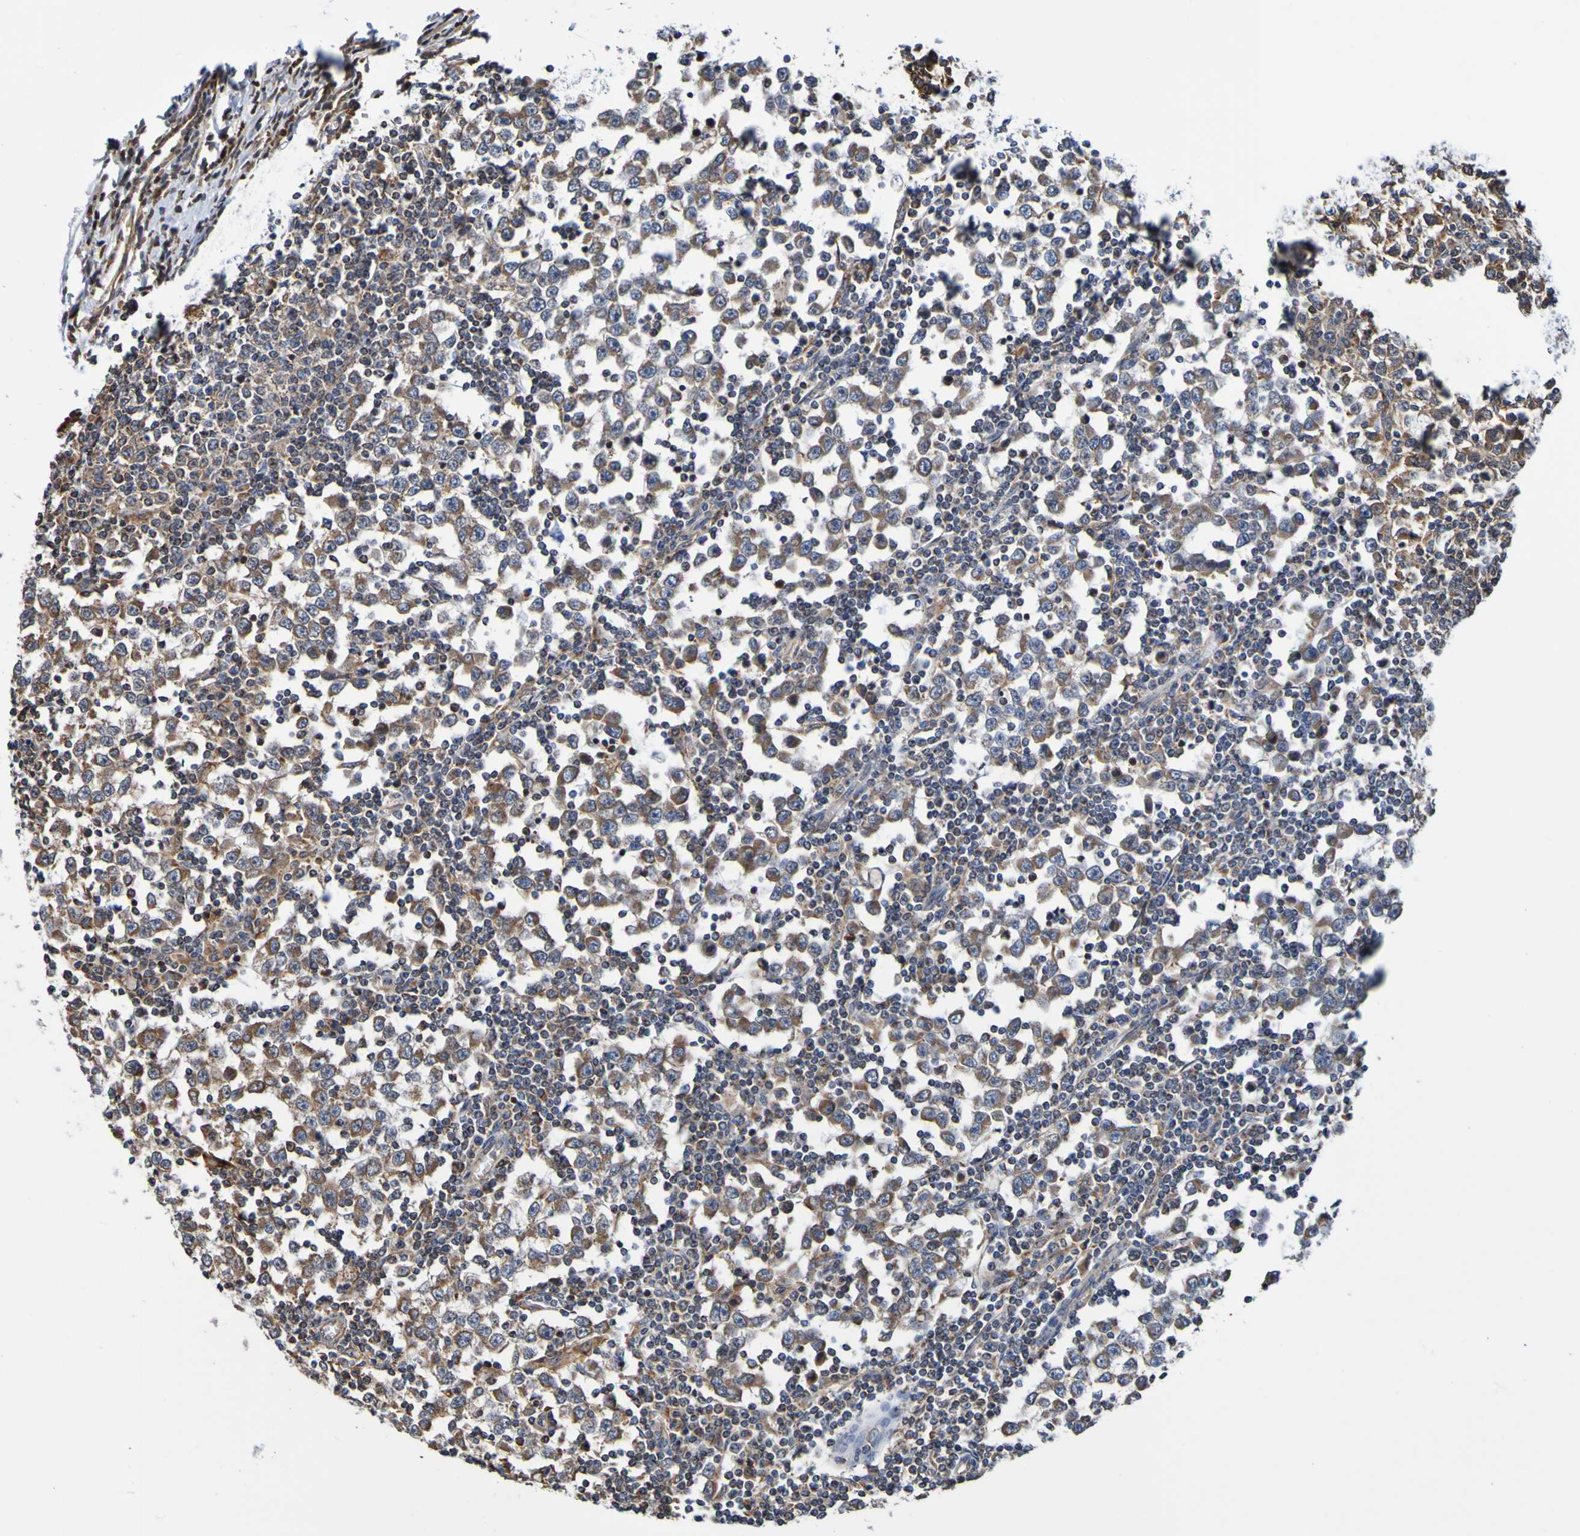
{"staining": {"intensity": "moderate", "quantity": ">75%", "location": "cytoplasmic/membranous"}, "tissue": "testis cancer", "cell_type": "Tumor cells", "image_type": "cancer", "snomed": [{"axis": "morphology", "description": "Seminoma, NOS"}, {"axis": "topography", "description": "Testis"}], "caption": "Human testis seminoma stained with a protein marker shows moderate staining in tumor cells.", "gene": "AXIN1", "patient": {"sex": "male", "age": 65}}